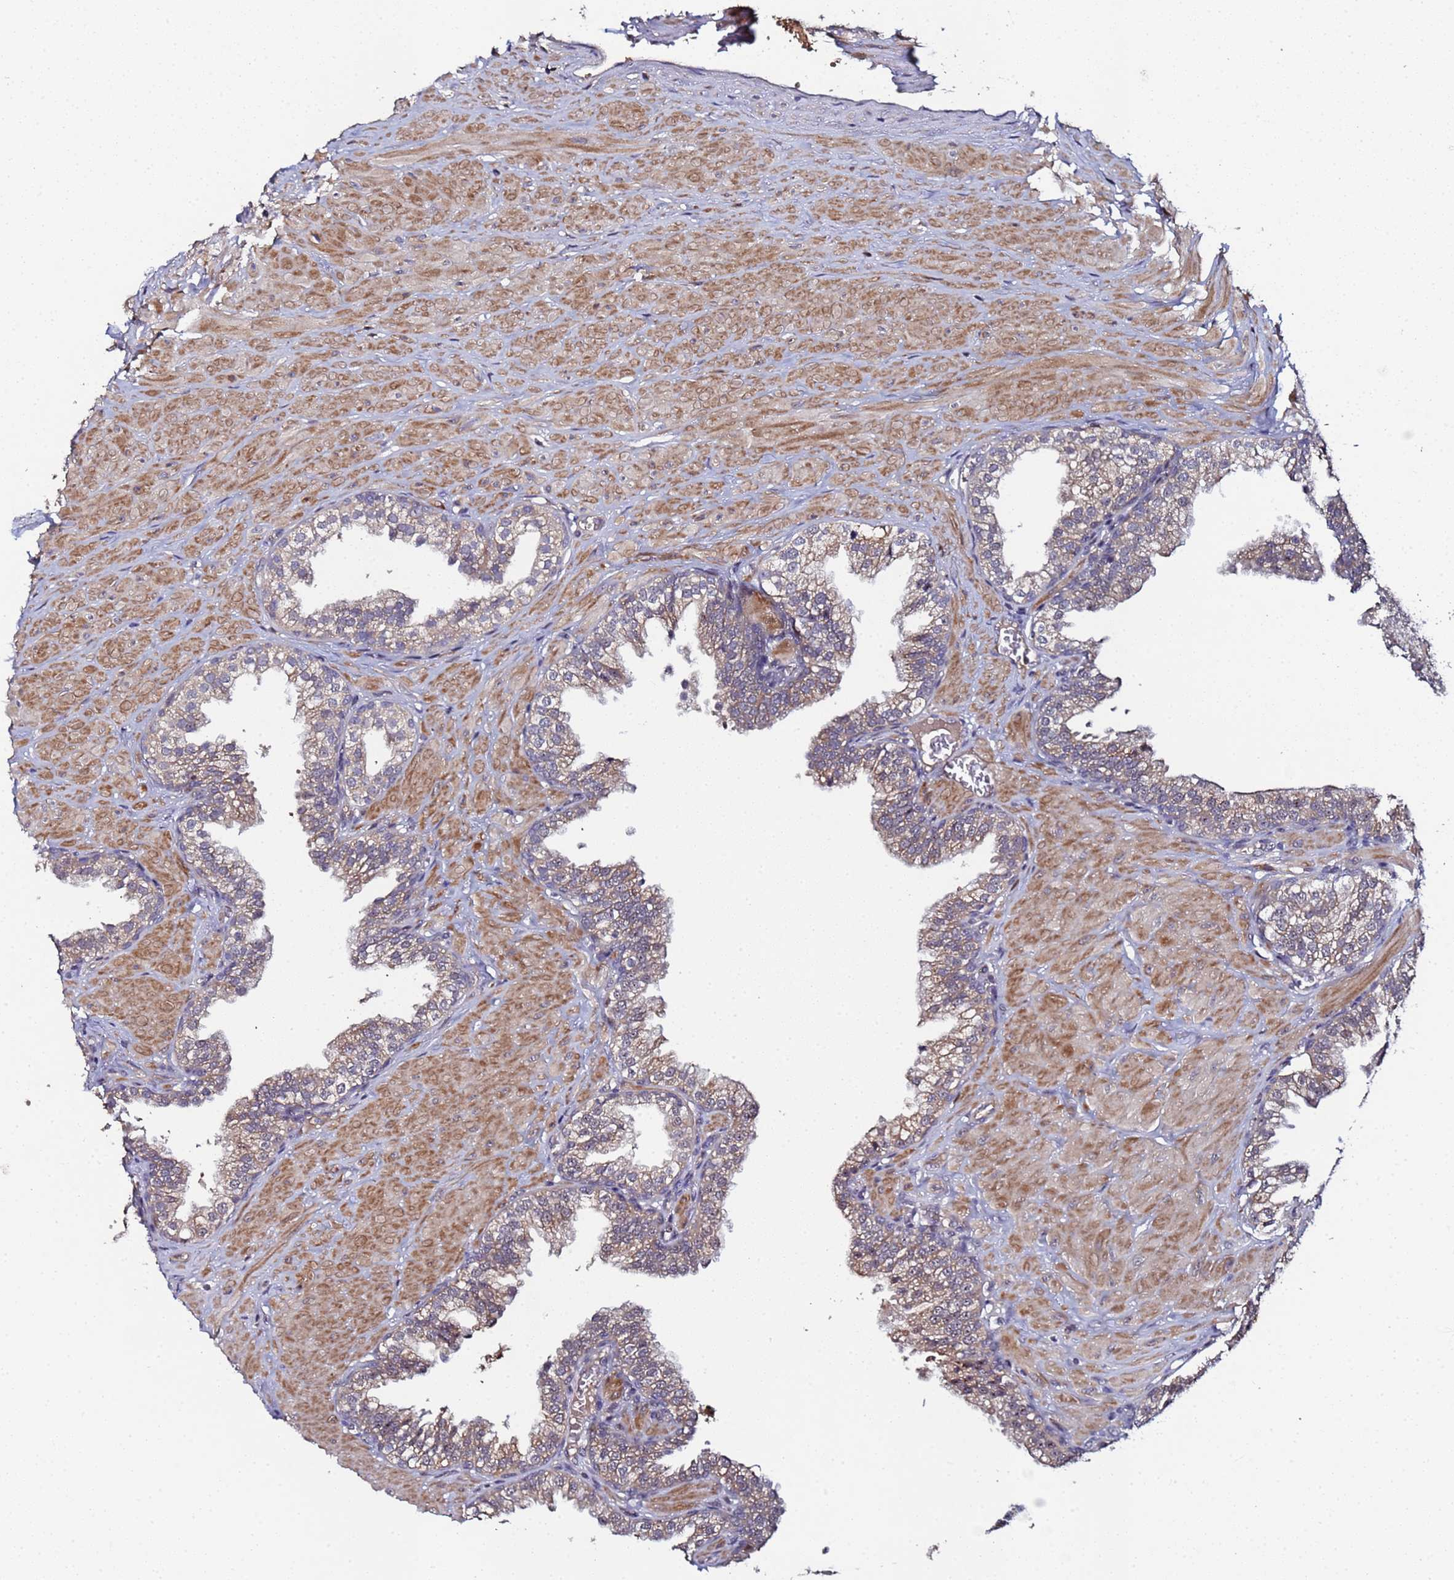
{"staining": {"intensity": "weak", "quantity": ">75%", "location": "cytoplasmic/membranous"}, "tissue": "prostate", "cell_type": "Glandular cells", "image_type": "normal", "snomed": [{"axis": "morphology", "description": "Normal tissue, NOS"}, {"axis": "topography", "description": "Prostate"}, {"axis": "topography", "description": "Peripheral nerve tissue"}], "caption": "Prostate stained with a brown dye exhibits weak cytoplasmic/membranous positive staining in about >75% of glandular cells.", "gene": "OSER1", "patient": {"sex": "male", "age": 55}}